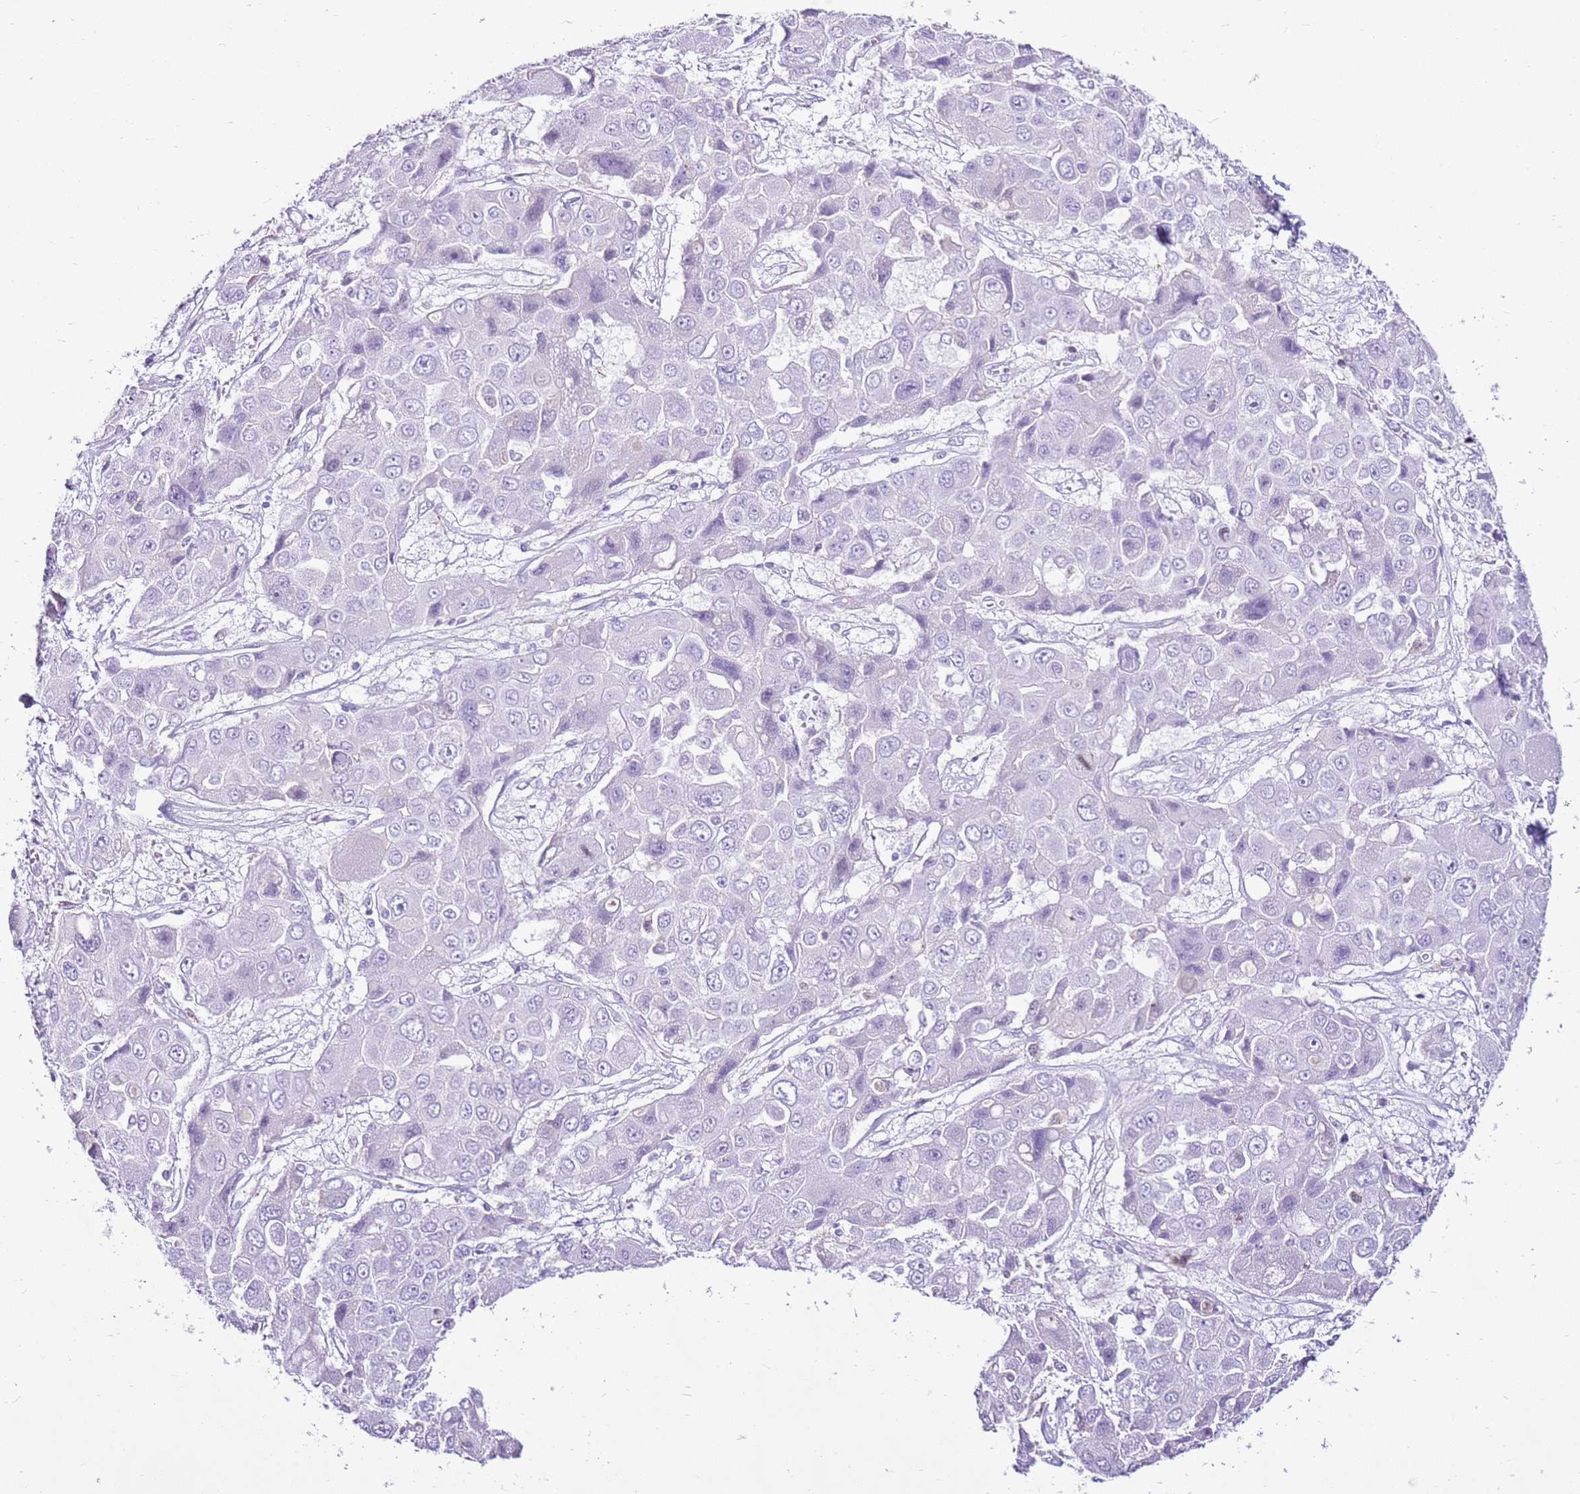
{"staining": {"intensity": "negative", "quantity": "none", "location": "none"}, "tissue": "liver cancer", "cell_type": "Tumor cells", "image_type": "cancer", "snomed": [{"axis": "morphology", "description": "Cholangiocarcinoma"}, {"axis": "topography", "description": "Liver"}], "caption": "This is an immunohistochemistry photomicrograph of liver cholangiocarcinoma. There is no expression in tumor cells.", "gene": "SPC25", "patient": {"sex": "male", "age": 67}}